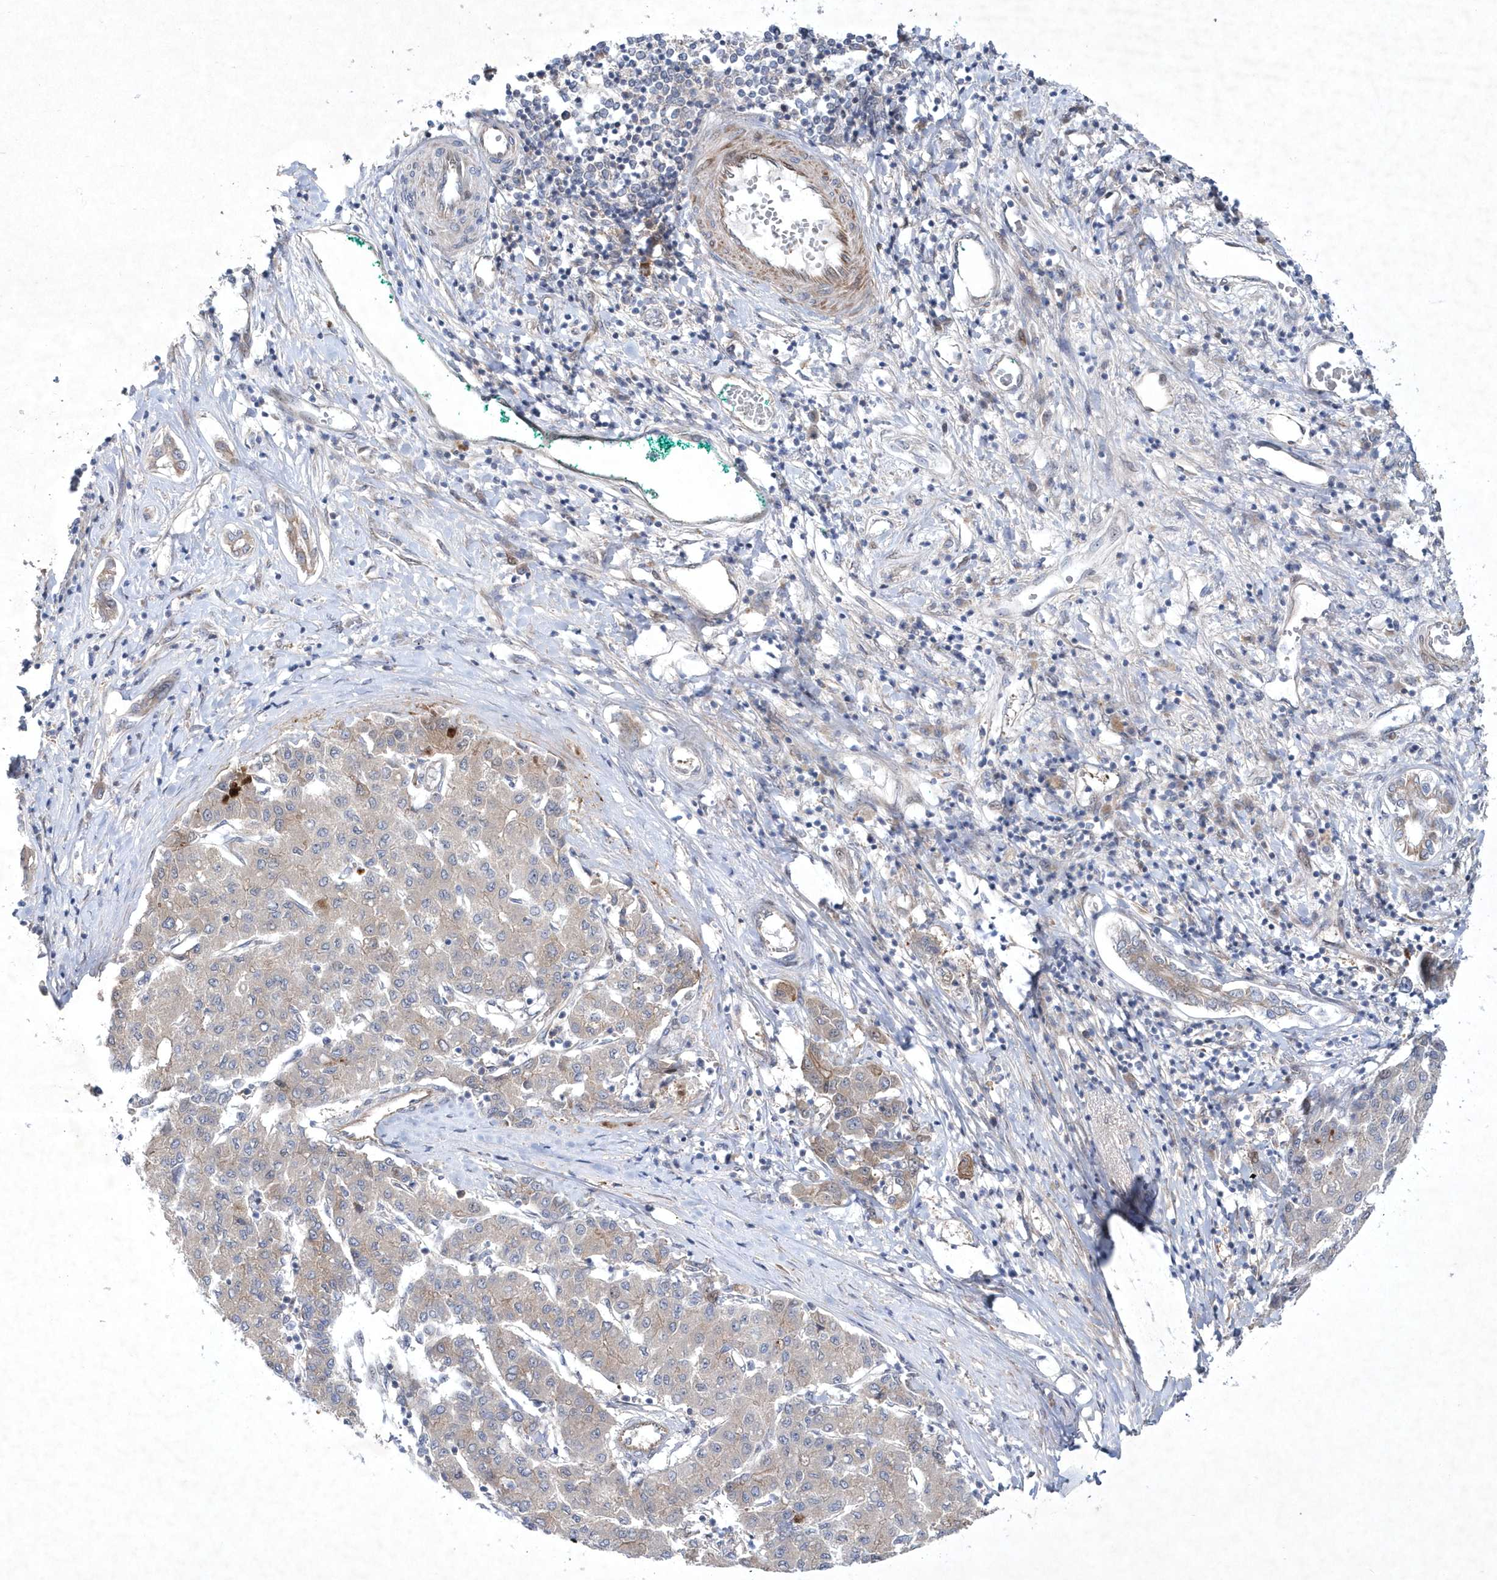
{"staining": {"intensity": "negative", "quantity": "none", "location": "none"}, "tissue": "liver cancer", "cell_type": "Tumor cells", "image_type": "cancer", "snomed": [{"axis": "morphology", "description": "Carcinoma, Hepatocellular, NOS"}, {"axis": "topography", "description": "Liver"}], "caption": "IHC micrograph of neoplastic tissue: hepatocellular carcinoma (liver) stained with DAB shows no significant protein positivity in tumor cells.", "gene": "DSPP", "patient": {"sex": "male", "age": 65}}